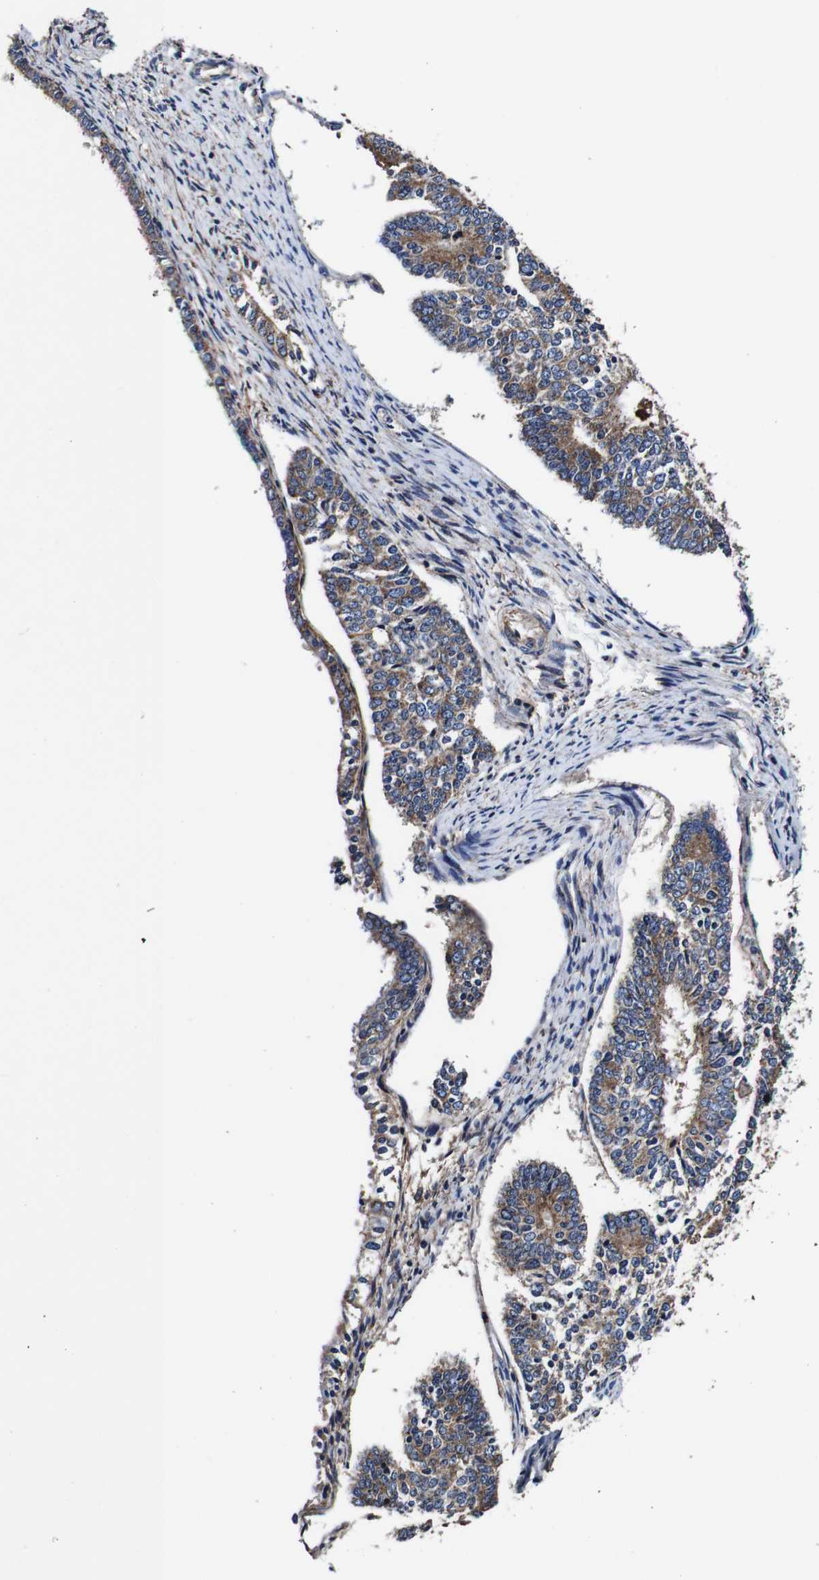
{"staining": {"intensity": "moderate", "quantity": ">75%", "location": "cytoplasmic/membranous"}, "tissue": "endometrial cancer", "cell_type": "Tumor cells", "image_type": "cancer", "snomed": [{"axis": "morphology", "description": "Adenocarcinoma, NOS"}, {"axis": "topography", "description": "Endometrium"}], "caption": "Protein expression analysis of human endometrial adenocarcinoma reveals moderate cytoplasmic/membranous positivity in approximately >75% of tumor cells.", "gene": "PDCD6IP", "patient": {"sex": "female", "age": 70}}